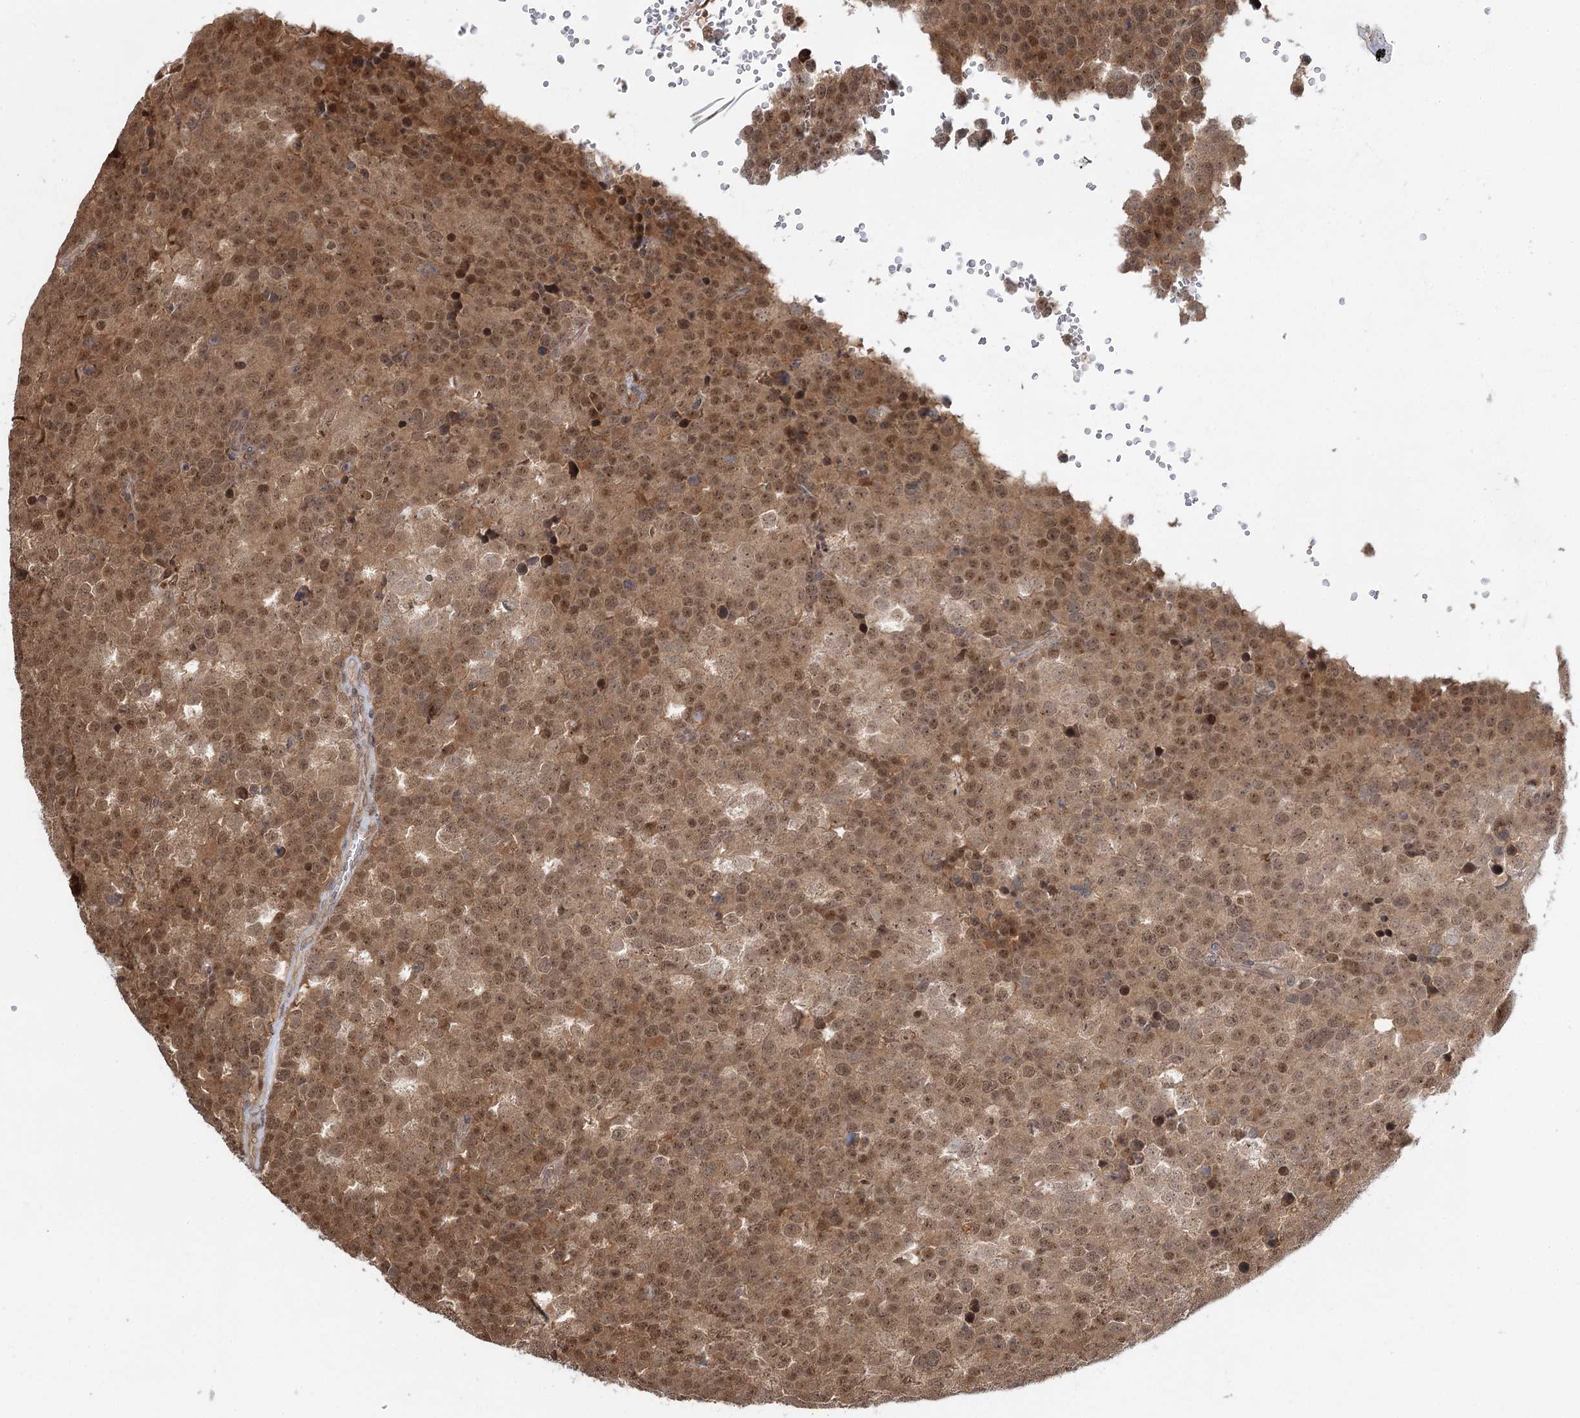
{"staining": {"intensity": "moderate", "quantity": ">75%", "location": "cytoplasmic/membranous,nuclear"}, "tissue": "testis cancer", "cell_type": "Tumor cells", "image_type": "cancer", "snomed": [{"axis": "morphology", "description": "Seminoma, NOS"}, {"axis": "topography", "description": "Testis"}], "caption": "A micrograph of testis cancer stained for a protein shows moderate cytoplasmic/membranous and nuclear brown staining in tumor cells. The staining was performed using DAB to visualize the protein expression in brown, while the nuclei were stained in blue with hematoxylin (Magnification: 20x).", "gene": "N6AMT1", "patient": {"sex": "male", "age": 71}}